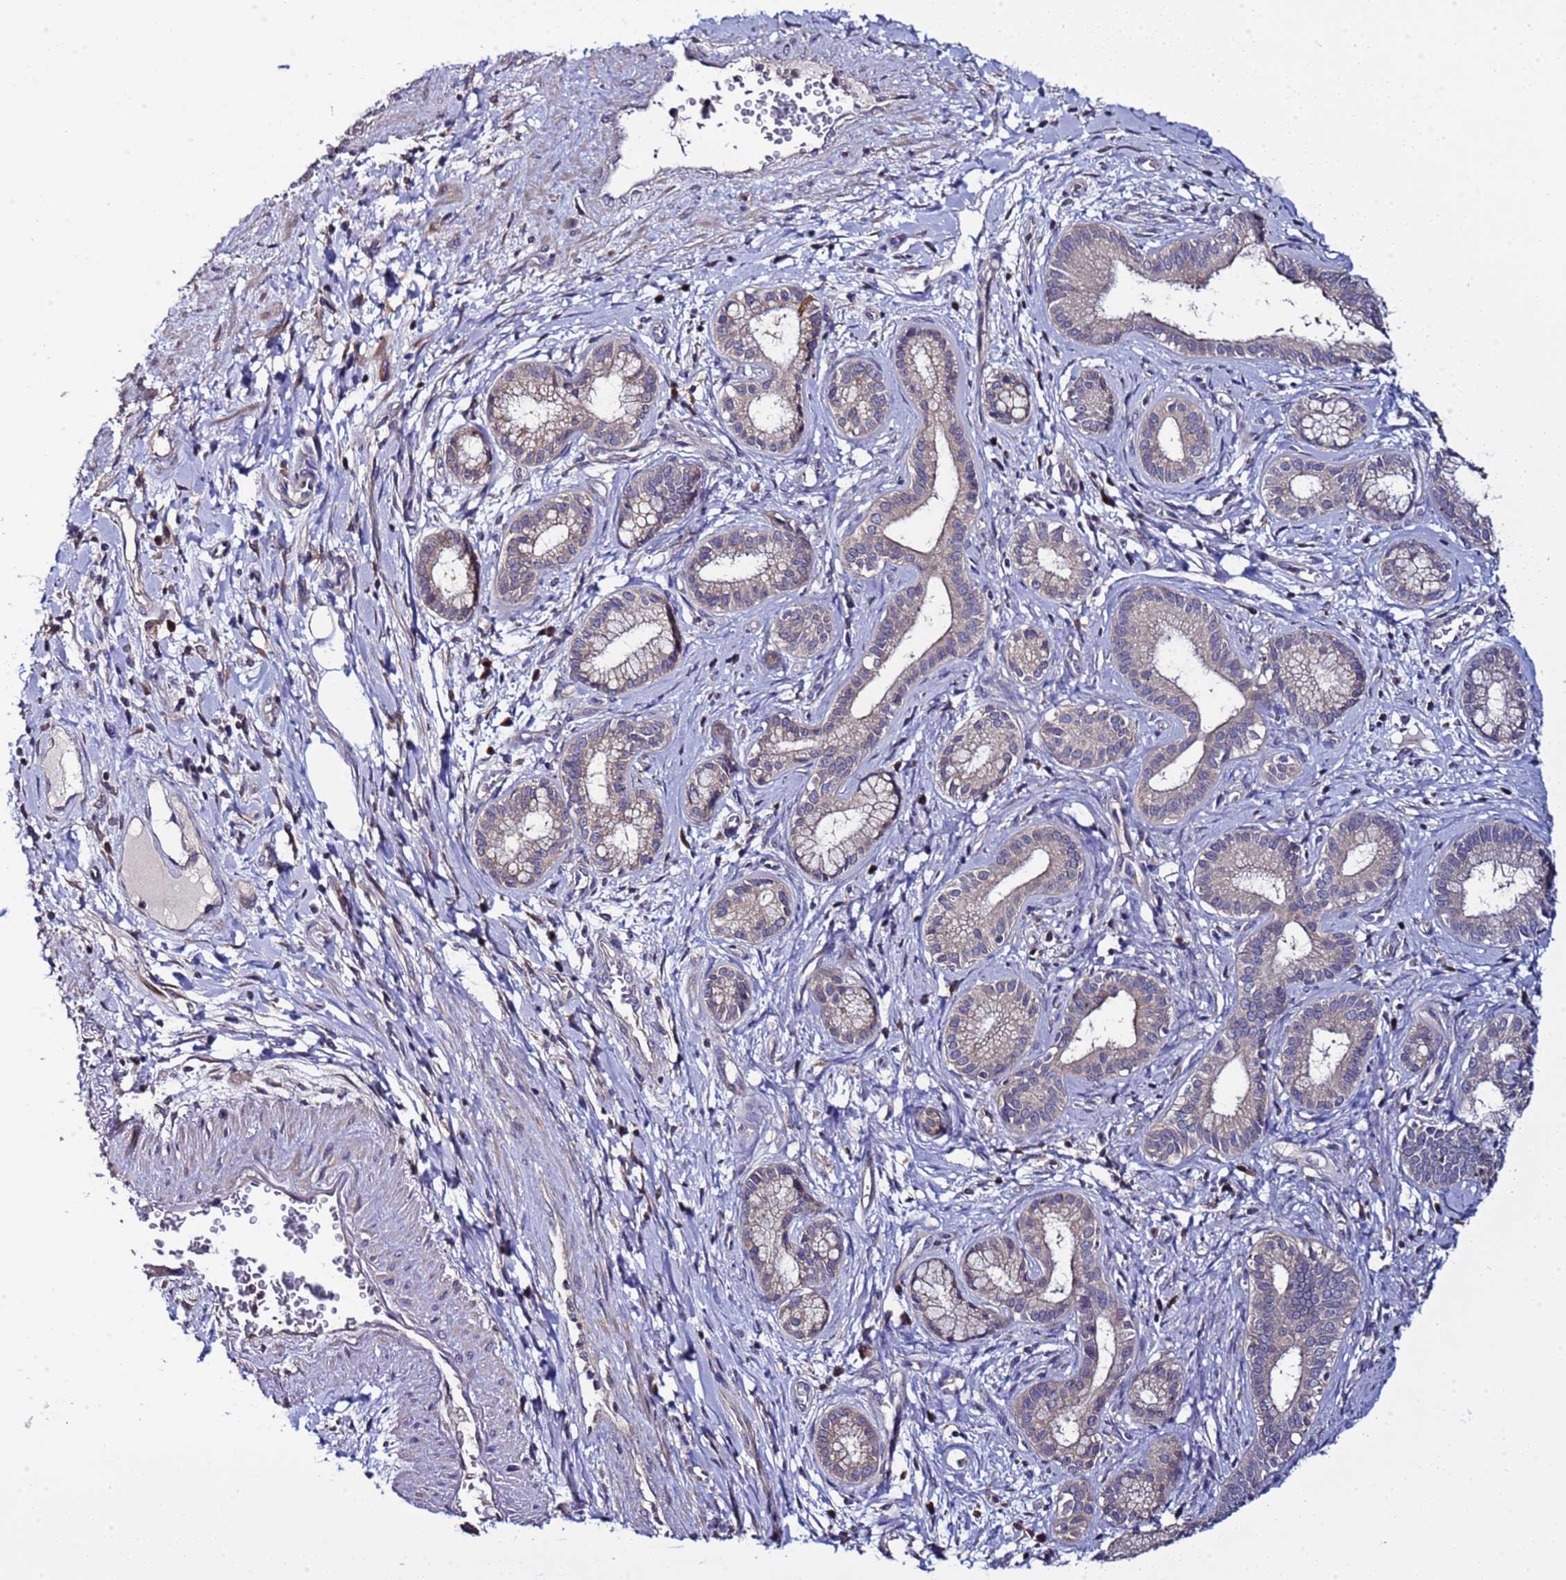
{"staining": {"intensity": "weak", "quantity": "25%-75%", "location": "cytoplasmic/membranous"}, "tissue": "pancreatic cancer", "cell_type": "Tumor cells", "image_type": "cancer", "snomed": [{"axis": "morphology", "description": "Adenocarcinoma, NOS"}, {"axis": "topography", "description": "Pancreas"}], "caption": "Pancreatic adenocarcinoma tissue demonstrates weak cytoplasmic/membranous staining in about 25%-75% of tumor cells, visualized by immunohistochemistry.", "gene": "ELMOD2", "patient": {"sex": "male", "age": 72}}